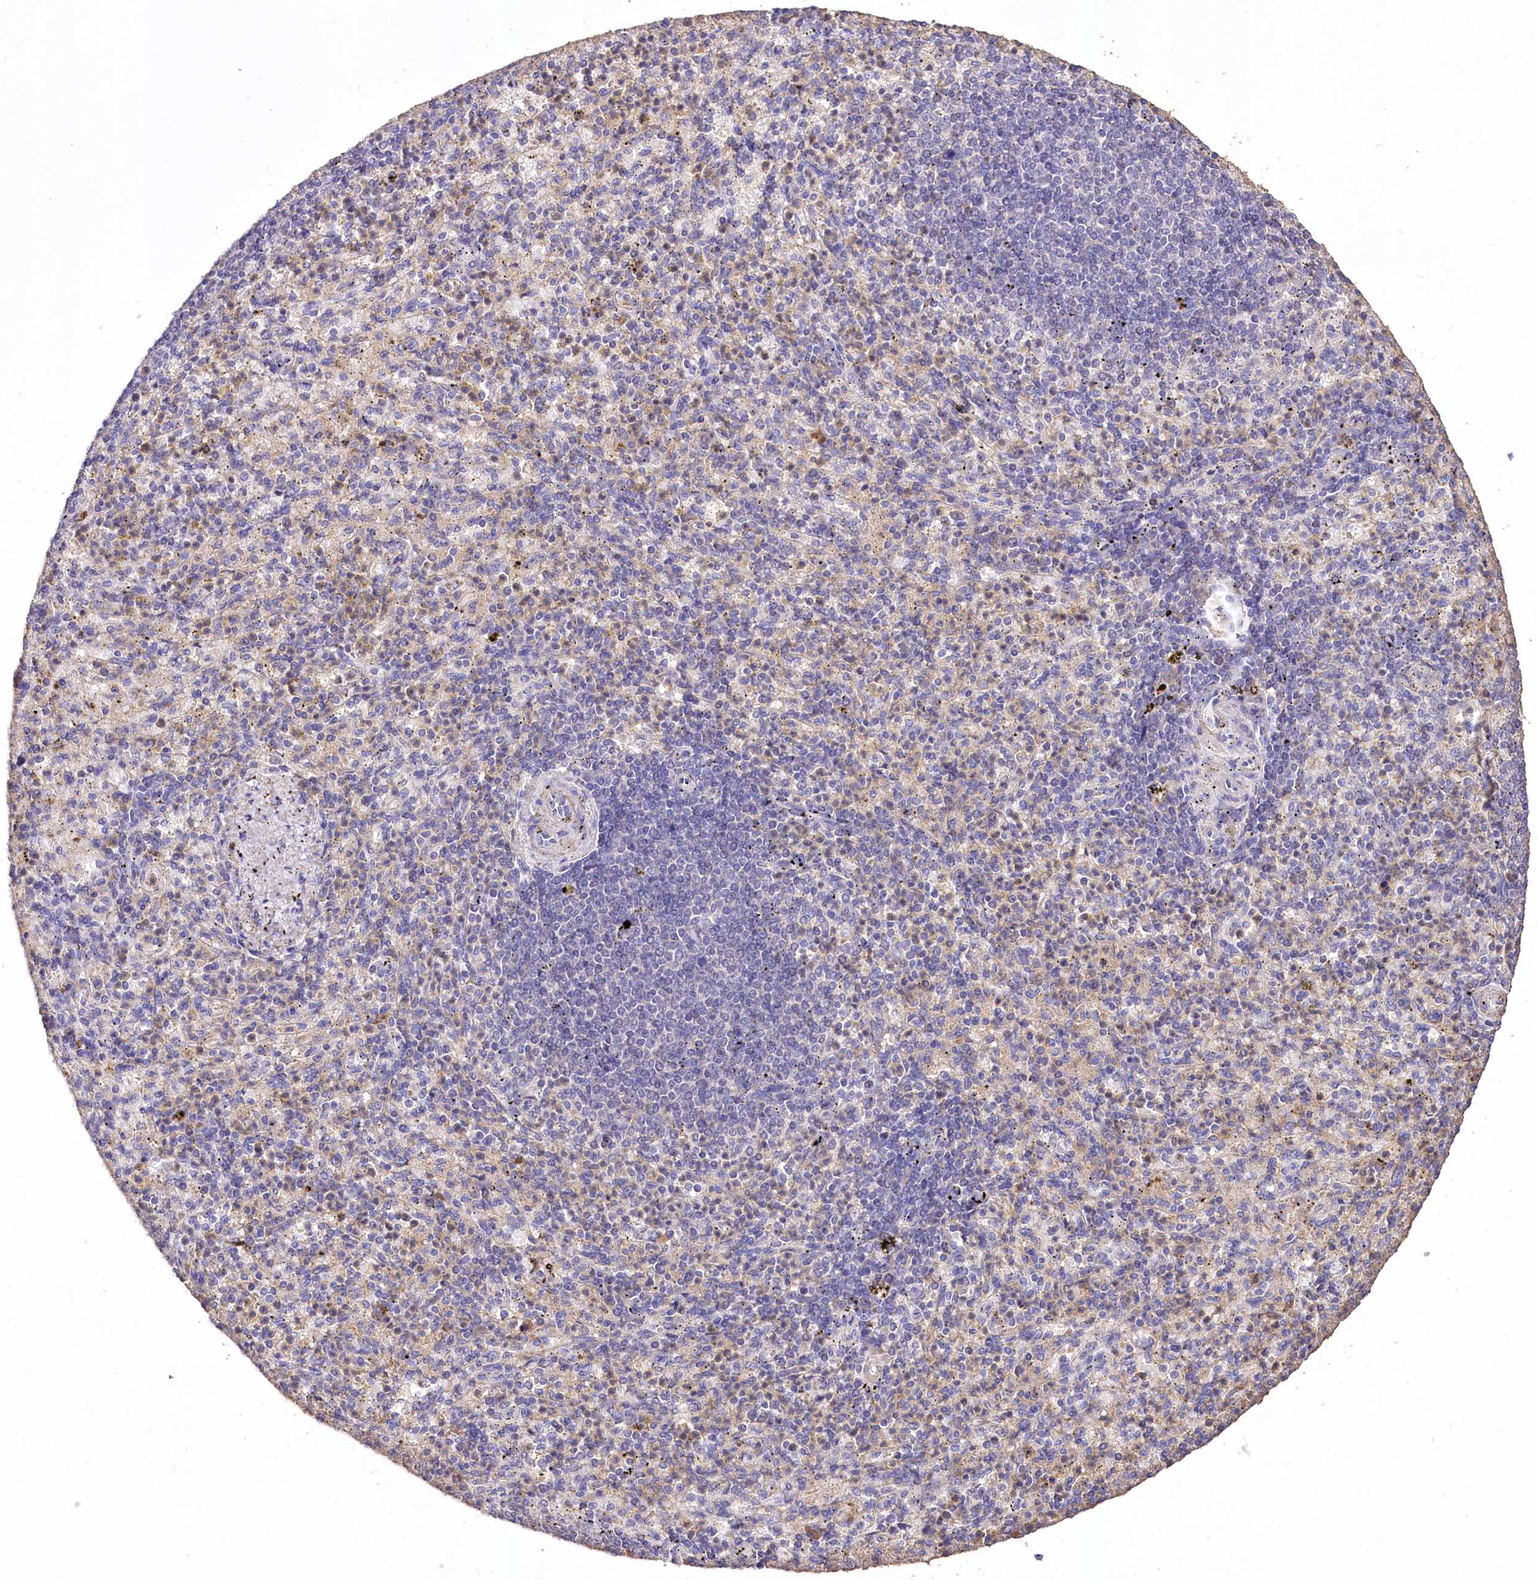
{"staining": {"intensity": "negative", "quantity": "none", "location": "none"}, "tissue": "spleen", "cell_type": "Cells in red pulp", "image_type": "normal", "snomed": [{"axis": "morphology", "description": "Normal tissue, NOS"}, {"axis": "topography", "description": "Spleen"}], "caption": "Protein analysis of unremarkable spleen exhibits no significant expression in cells in red pulp. Brightfield microscopy of IHC stained with DAB (brown) and hematoxylin (blue), captured at high magnification.", "gene": "PCYOX1L", "patient": {"sex": "female", "age": 74}}